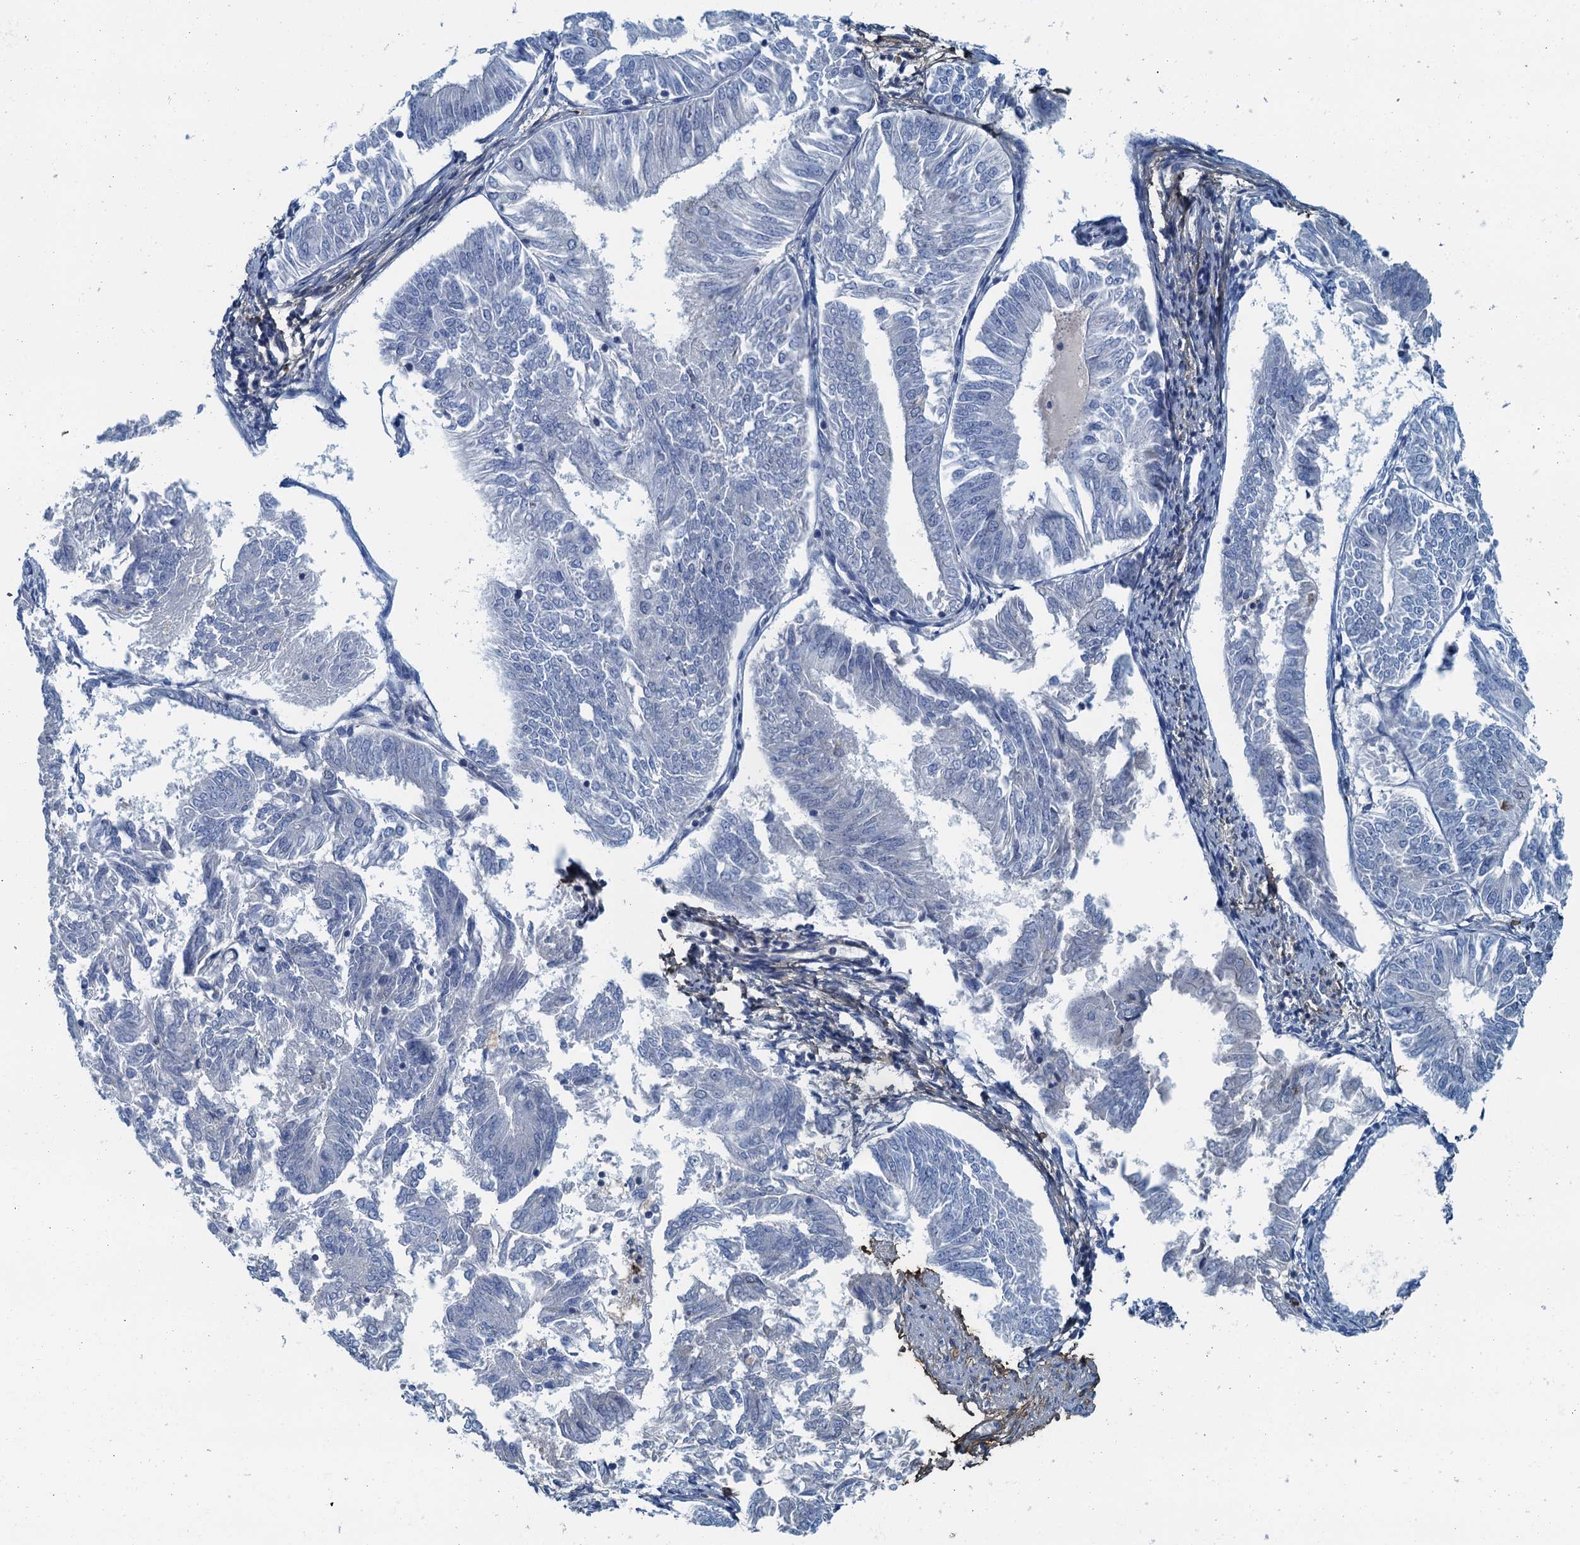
{"staining": {"intensity": "negative", "quantity": "none", "location": "none"}, "tissue": "endometrial cancer", "cell_type": "Tumor cells", "image_type": "cancer", "snomed": [{"axis": "morphology", "description": "Adenocarcinoma, NOS"}, {"axis": "topography", "description": "Endometrium"}], "caption": "Endometrial cancer (adenocarcinoma) was stained to show a protein in brown. There is no significant expression in tumor cells.", "gene": "THAP10", "patient": {"sex": "female", "age": 58}}